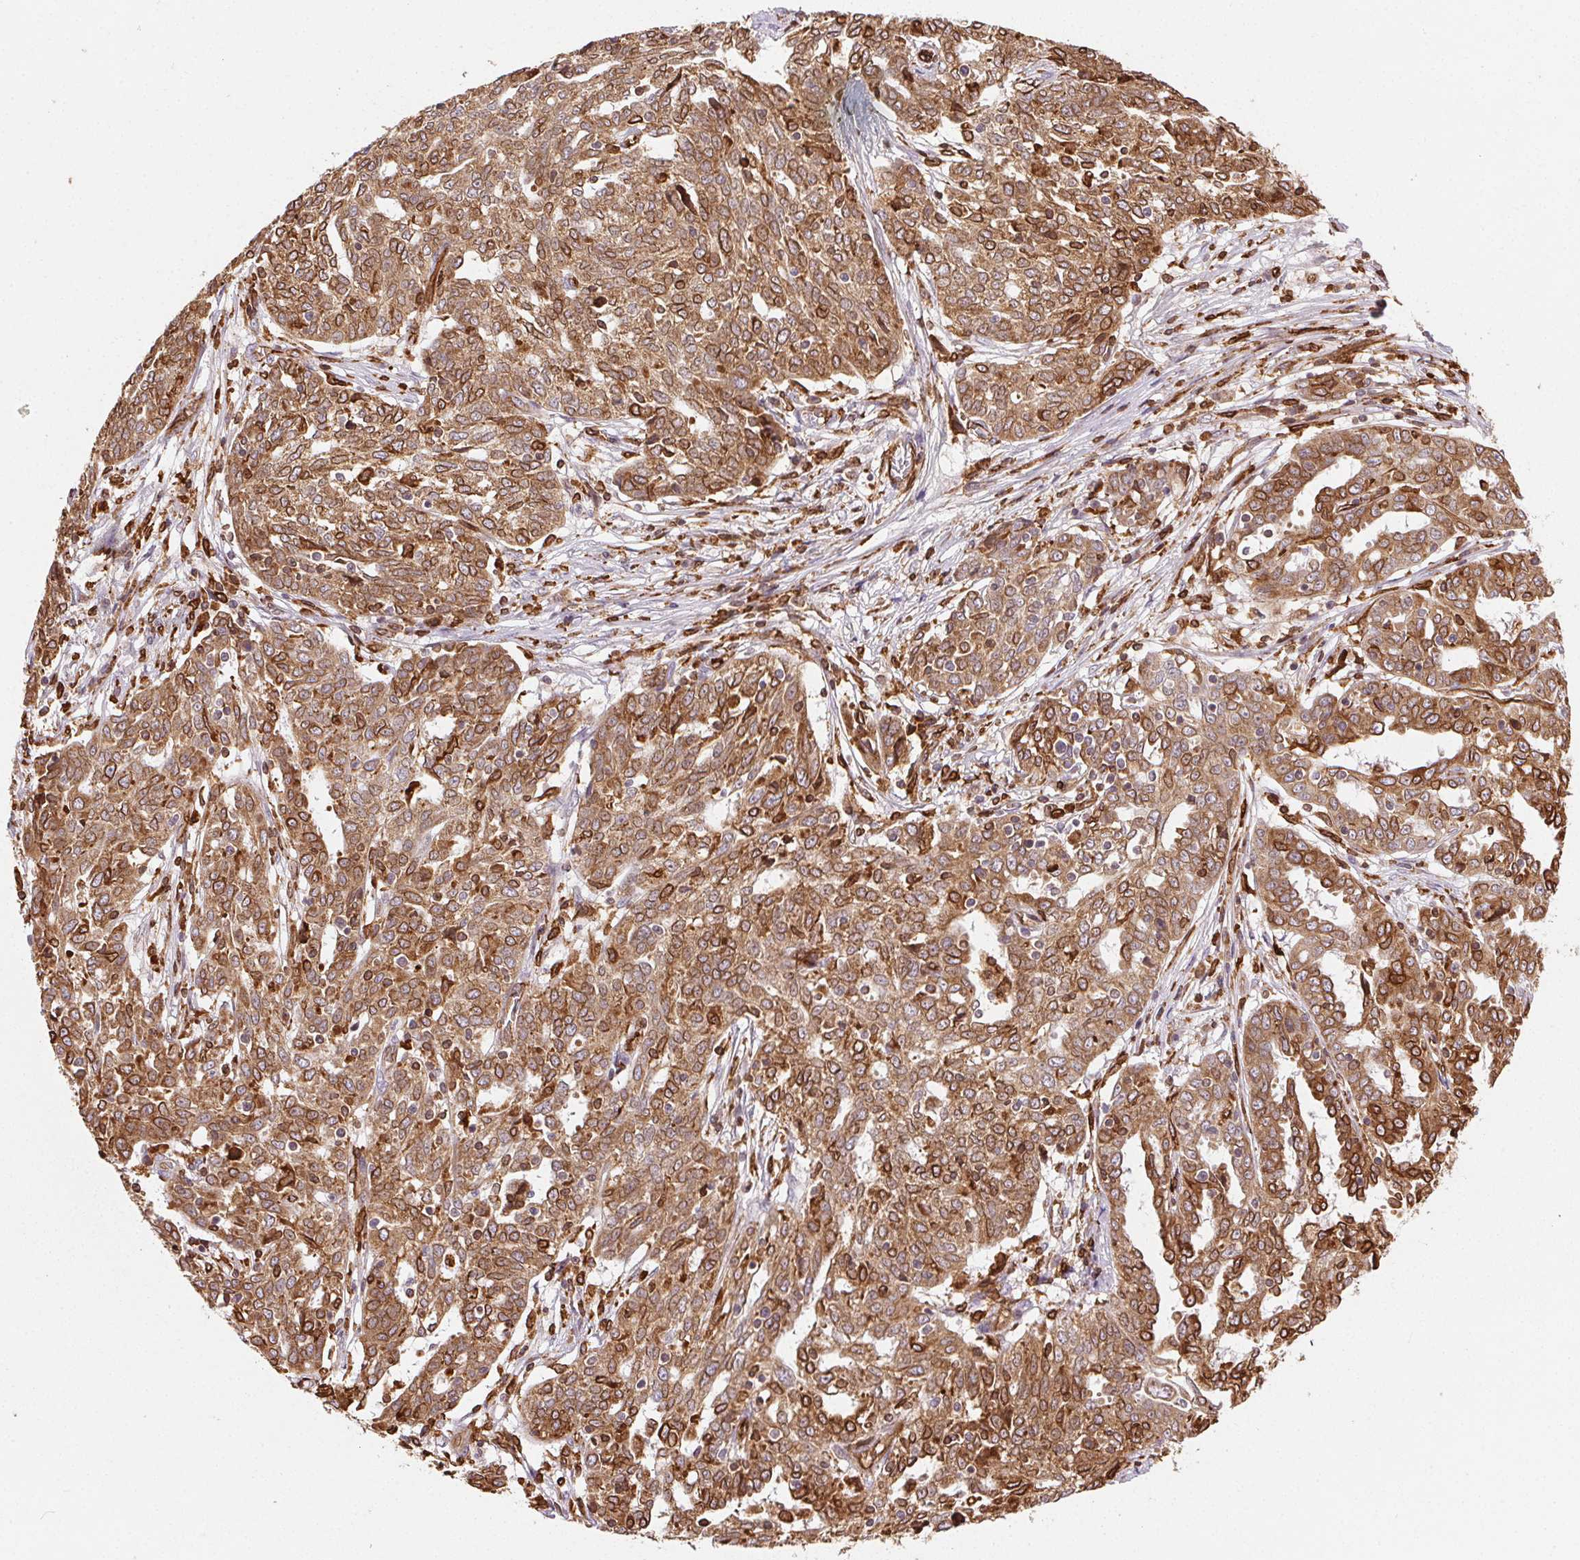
{"staining": {"intensity": "moderate", "quantity": ">75%", "location": "cytoplasmic/membranous"}, "tissue": "ovarian cancer", "cell_type": "Tumor cells", "image_type": "cancer", "snomed": [{"axis": "morphology", "description": "Cystadenocarcinoma, serous, NOS"}, {"axis": "topography", "description": "Ovary"}], "caption": "Tumor cells demonstrate medium levels of moderate cytoplasmic/membranous positivity in approximately >75% of cells in human ovarian cancer.", "gene": "RNASET2", "patient": {"sex": "female", "age": 67}}